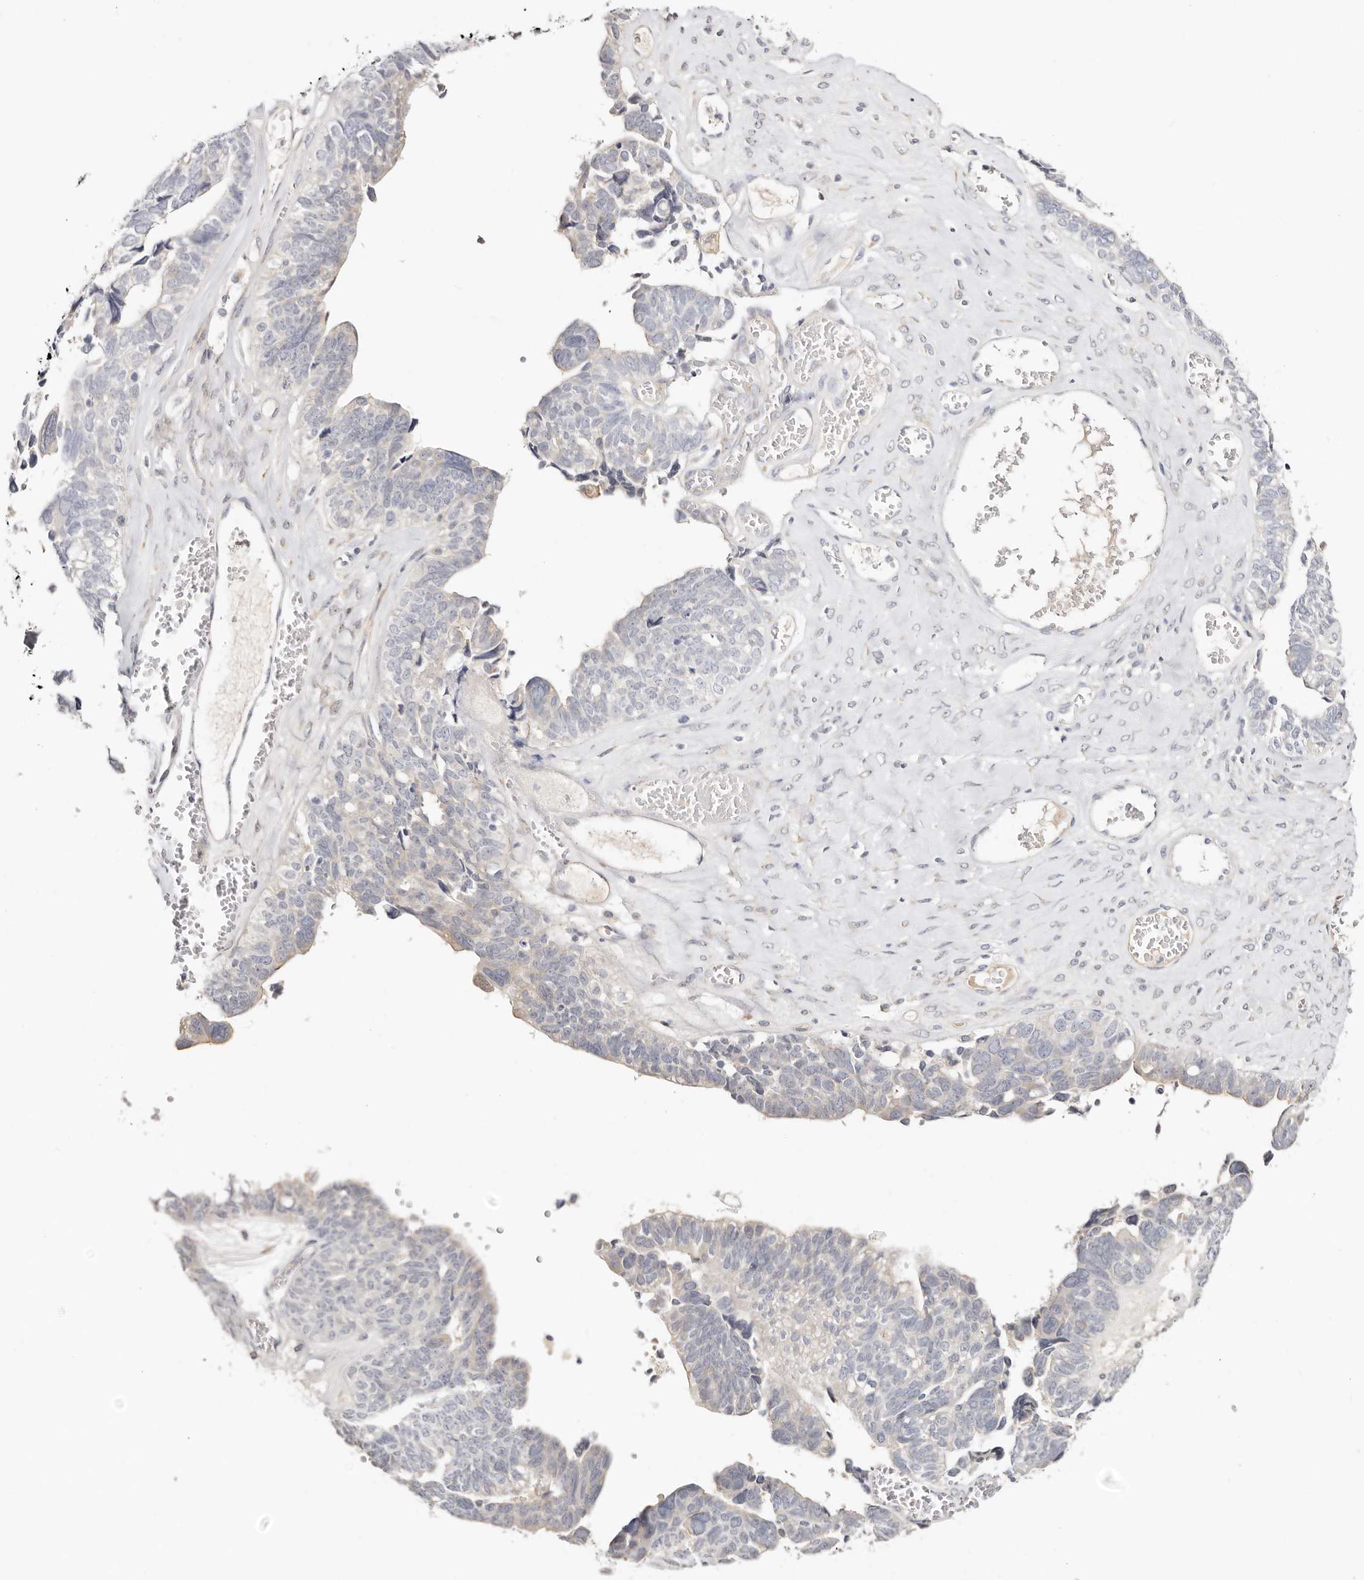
{"staining": {"intensity": "negative", "quantity": "none", "location": "none"}, "tissue": "ovarian cancer", "cell_type": "Tumor cells", "image_type": "cancer", "snomed": [{"axis": "morphology", "description": "Cystadenocarcinoma, serous, NOS"}, {"axis": "topography", "description": "Ovary"}], "caption": "An immunohistochemistry image of ovarian cancer is shown. There is no staining in tumor cells of ovarian cancer.", "gene": "DNASE1", "patient": {"sex": "female", "age": 79}}